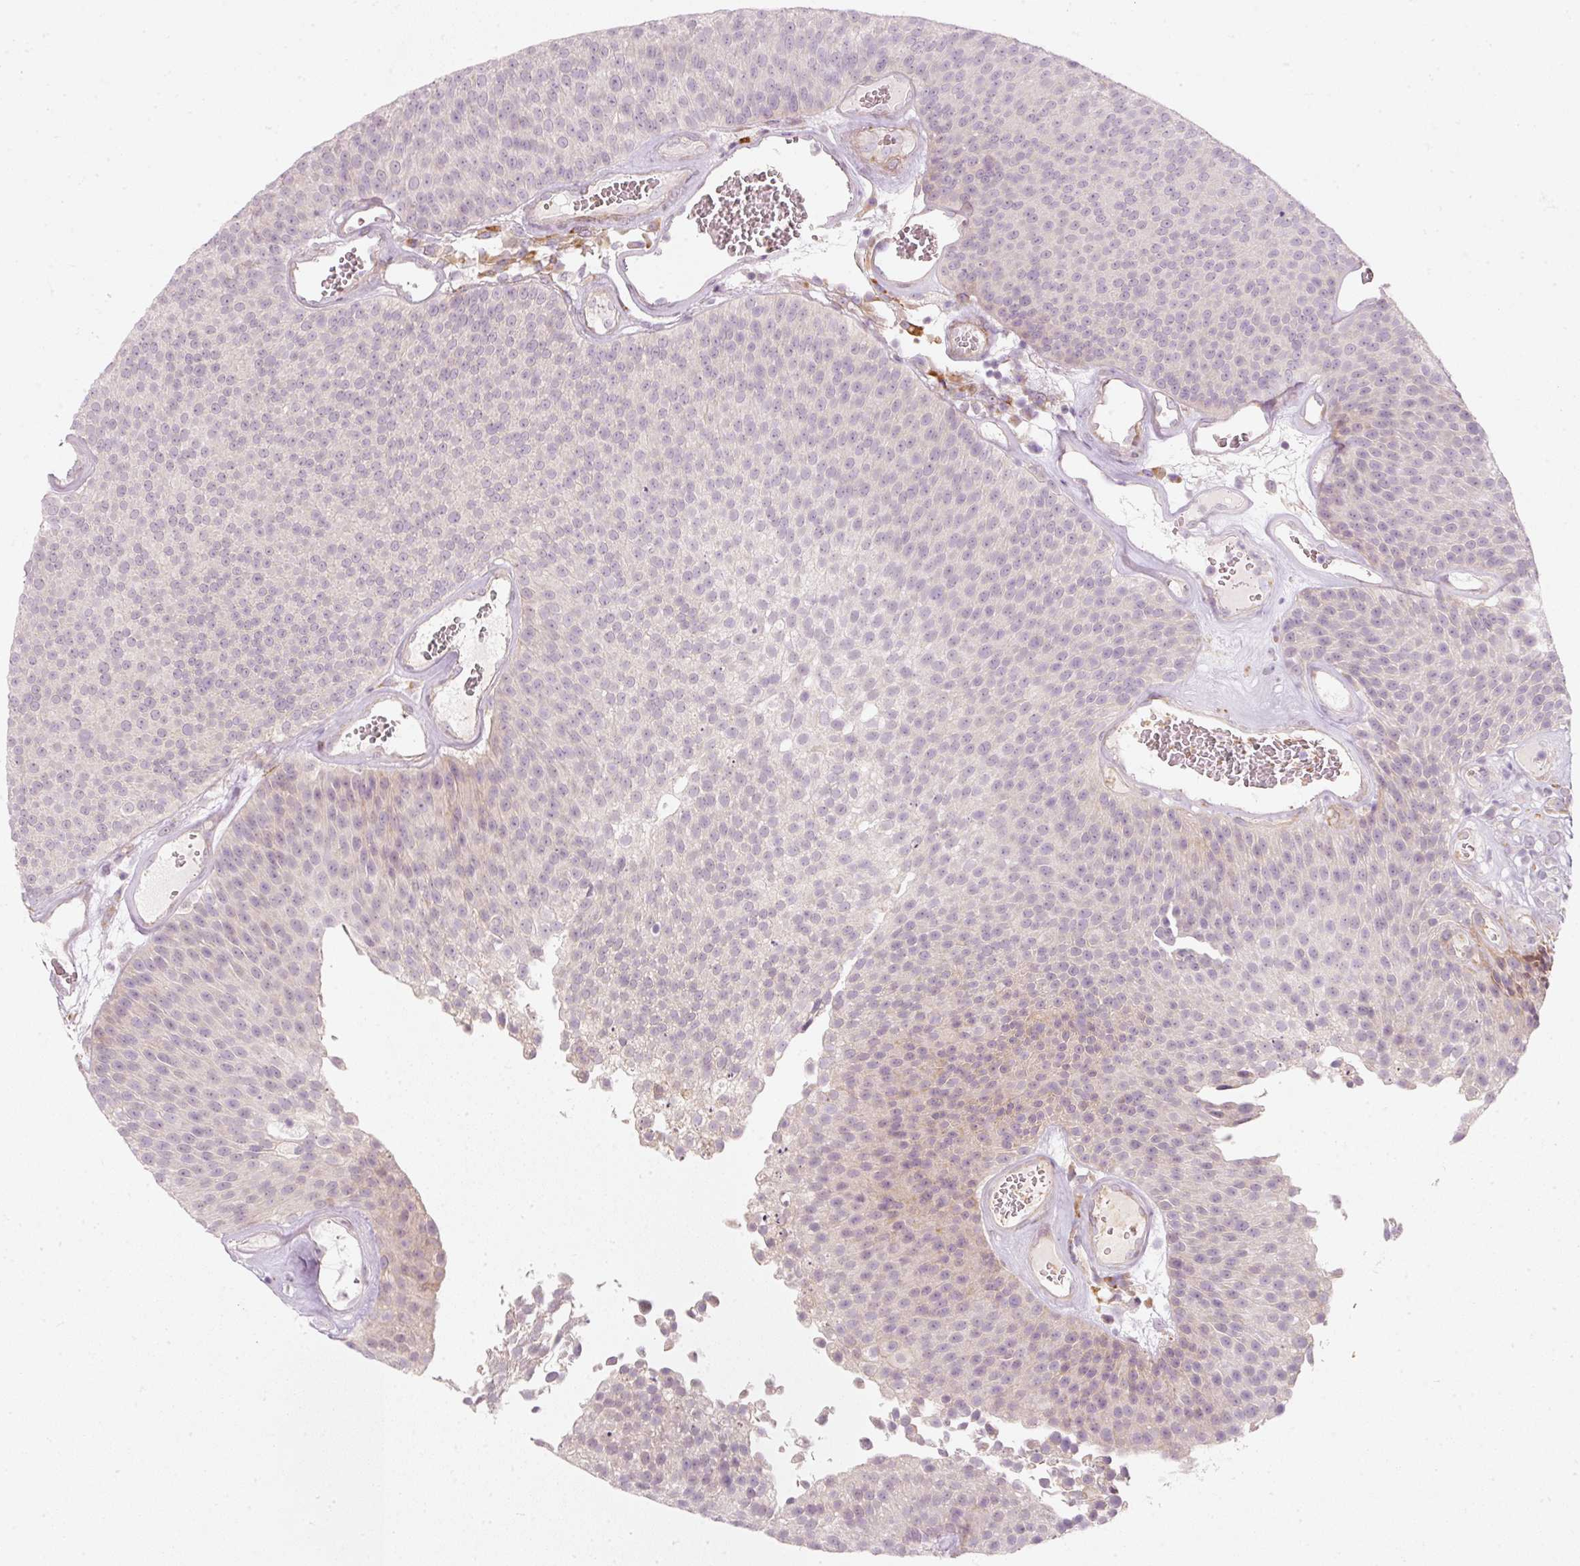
{"staining": {"intensity": "negative", "quantity": "none", "location": "none"}, "tissue": "urothelial cancer", "cell_type": "Tumor cells", "image_type": "cancer", "snomed": [{"axis": "morphology", "description": "Urothelial carcinoma, Low grade"}, {"axis": "topography", "description": "Urinary bladder"}], "caption": "Immunohistochemistry (IHC) histopathology image of neoplastic tissue: urothelial carcinoma (low-grade) stained with DAB (3,3'-diaminobenzidine) exhibits no significant protein positivity in tumor cells.", "gene": "KCNQ1", "patient": {"sex": "female", "age": 79}}